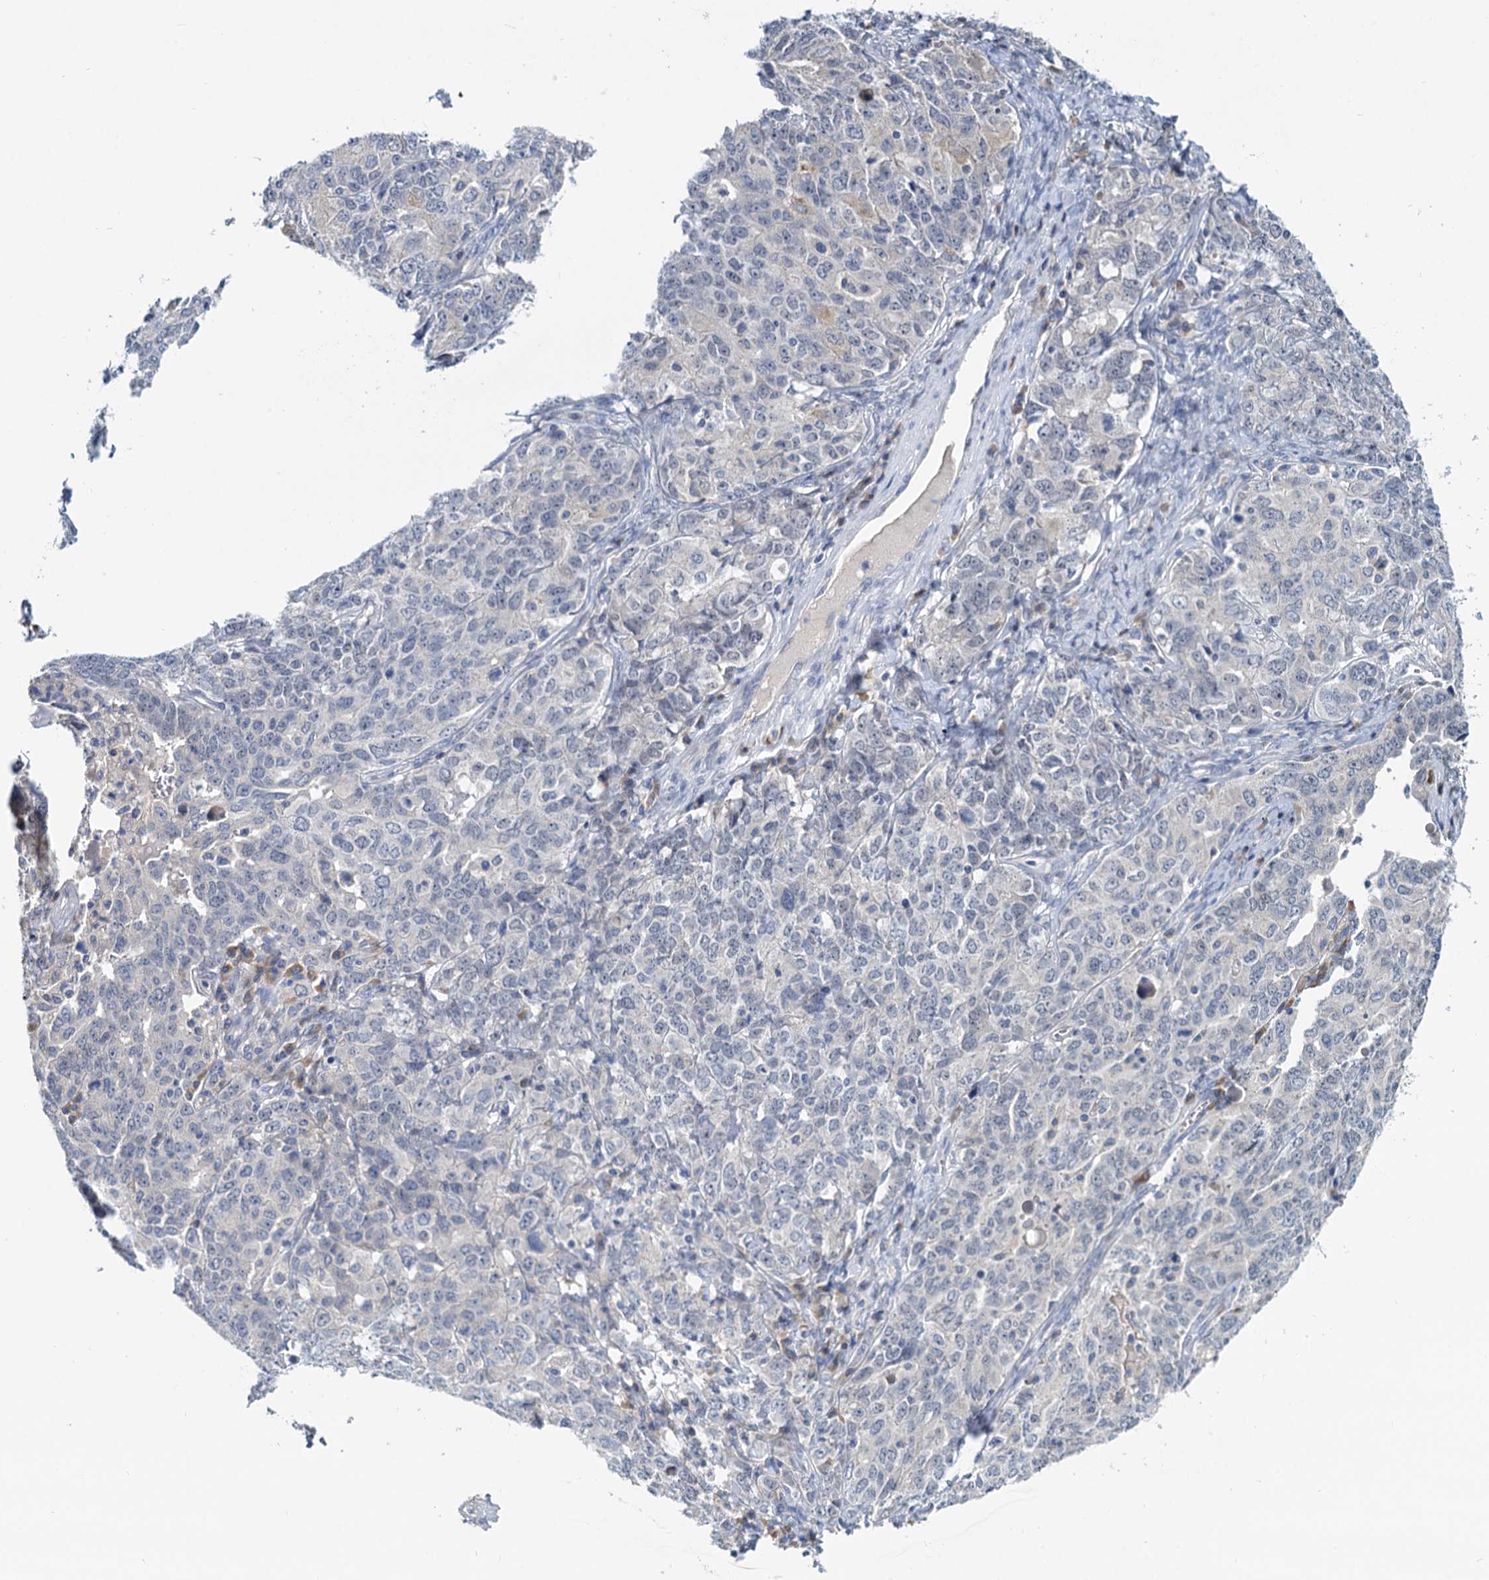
{"staining": {"intensity": "negative", "quantity": "none", "location": "none"}, "tissue": "ovarian cancer", "cell_type": "Tumor cells", "image_type": "cancer", "snomed": [{"axis": "morphology", "description": "Carcinoma, endometroid"}, {"axis": "topography", "description": "Ovary"}], "caption": "Immunohistochemistry of human ovarian endometroid carcinoma shows no staining in tumor cells.", "gene": "ANKRD42", "patient": {"sex": "female", "age": 62}}